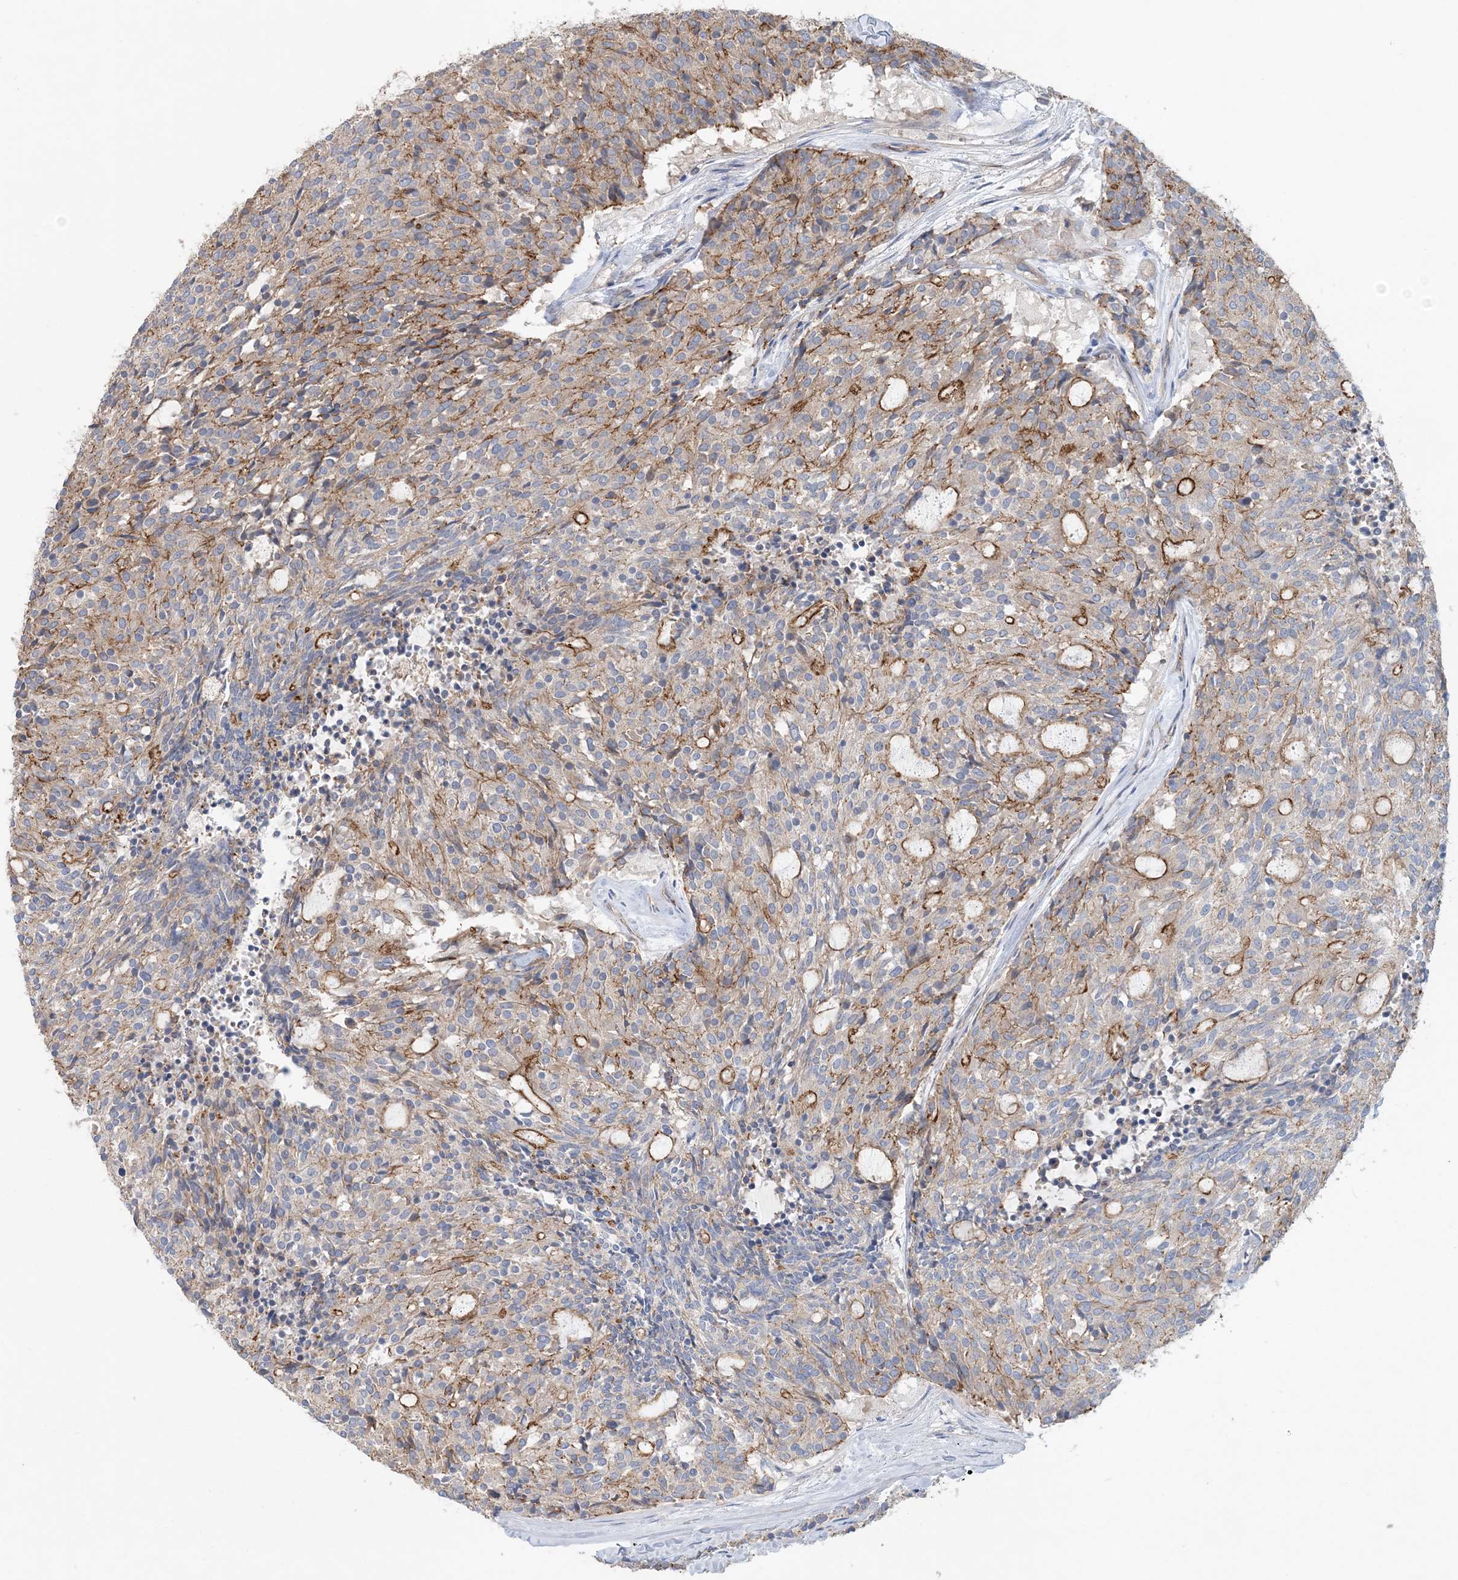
{"staining": {"intensity": "moderate", "quantity": "25%-75%", "location": "cytoplasmic/membranous"}, "tissue": "carcinoid", "cell_type": "Tumor cells", "image_type": "cancer", "snomed": [{"axis": "morphology", "description": "Carcinoid, malignant, NOS"}, {"axis": "topography", "description": "Pancreas"}], "caption": "IHC micrograph of neoplastic tissue: human carcinoid stained using immunohistochemistry (IHC) demonstrates medium levels of moderate protein expression localized specifically in the cytoplasmic/membranous of tumor cells, appearing as a cytoplasmic/membranous brown color.", "gene": "PIGC", "patient": {"sex": "female", "age": 54}}